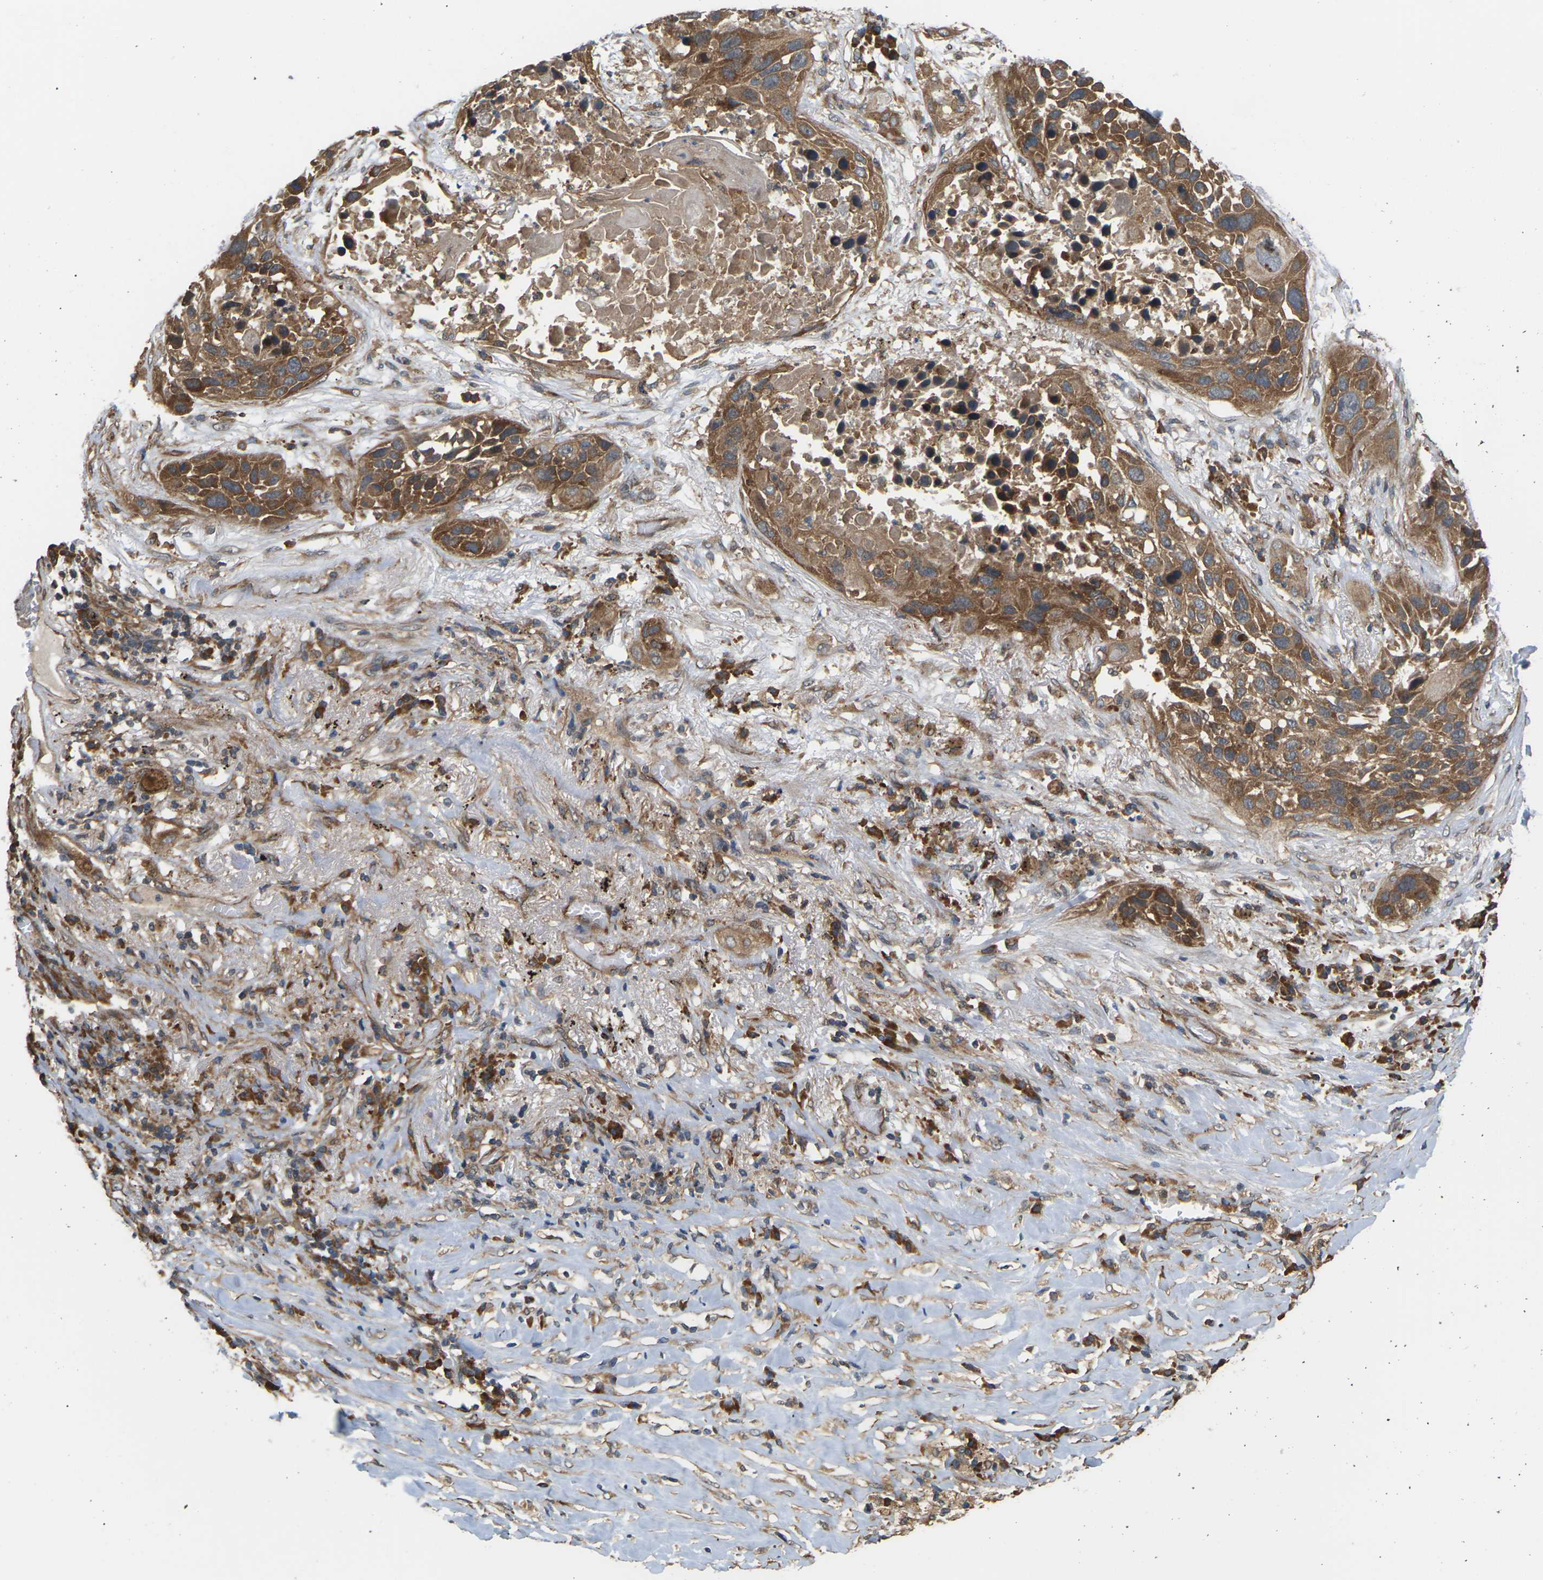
{"staining": {"intensity": "moderate", "quantity": ">75%", "location": "cytoplasmic/membranous"}, "tissue": "lung cancer", "cell_type": "Tumor cells", "image_type": "cancer", "snomed": [{"axis": "morphology", "description": "Squamous cell carcinoma, NOS"}, {"axis": "topography", "description": "Lung"}], "caption": "Protein staining of squamous cell carcinoma (lung) tissue exhibits moderate cytoplasmic/membranous staining in about >75% of tumor cells.", "gene": "NRAS", "patient": {"sex": "male", "age": 57}}